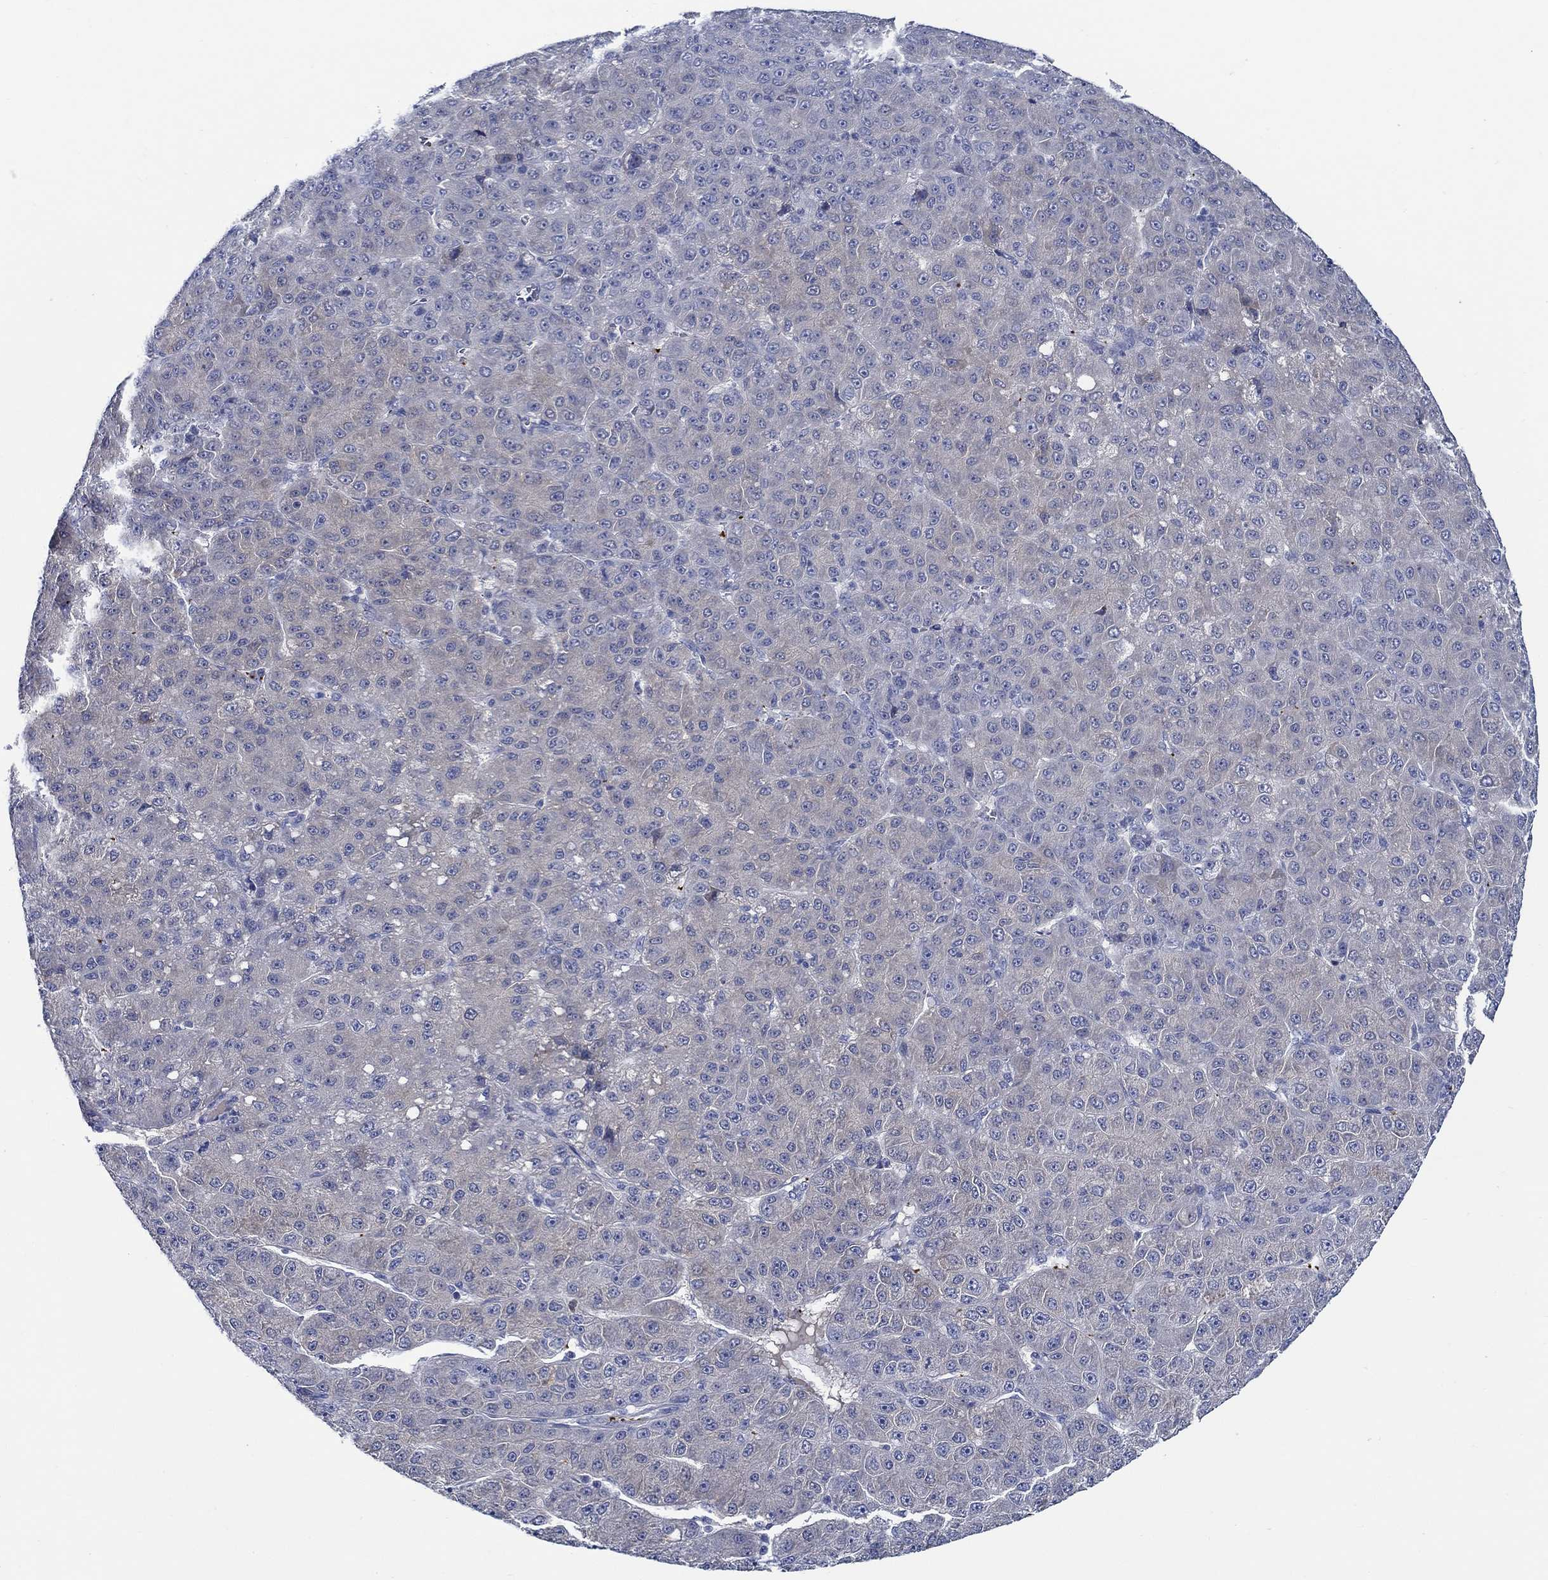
{"staining": {"intensity": "negative", "quantity": "none", "location": "none"}, "tissue": "liver cancer", "cell_type": "Tumor cells", "image_type": "cancer", "snomed": [{"axis": "morphology", "description": "Carcinoma, Hepatocellular, NOS"}, {"axis": "topography", "description": "Liver"}], "caption": "This micrograph is of liver cancer stained with immunohistochemistry to label a protein in brown with the nuclei are counter-stained blue. There is no positivity in tumor cells.", "gene": "ALOX12", "patient": {"sex": "male", "age": 67}}